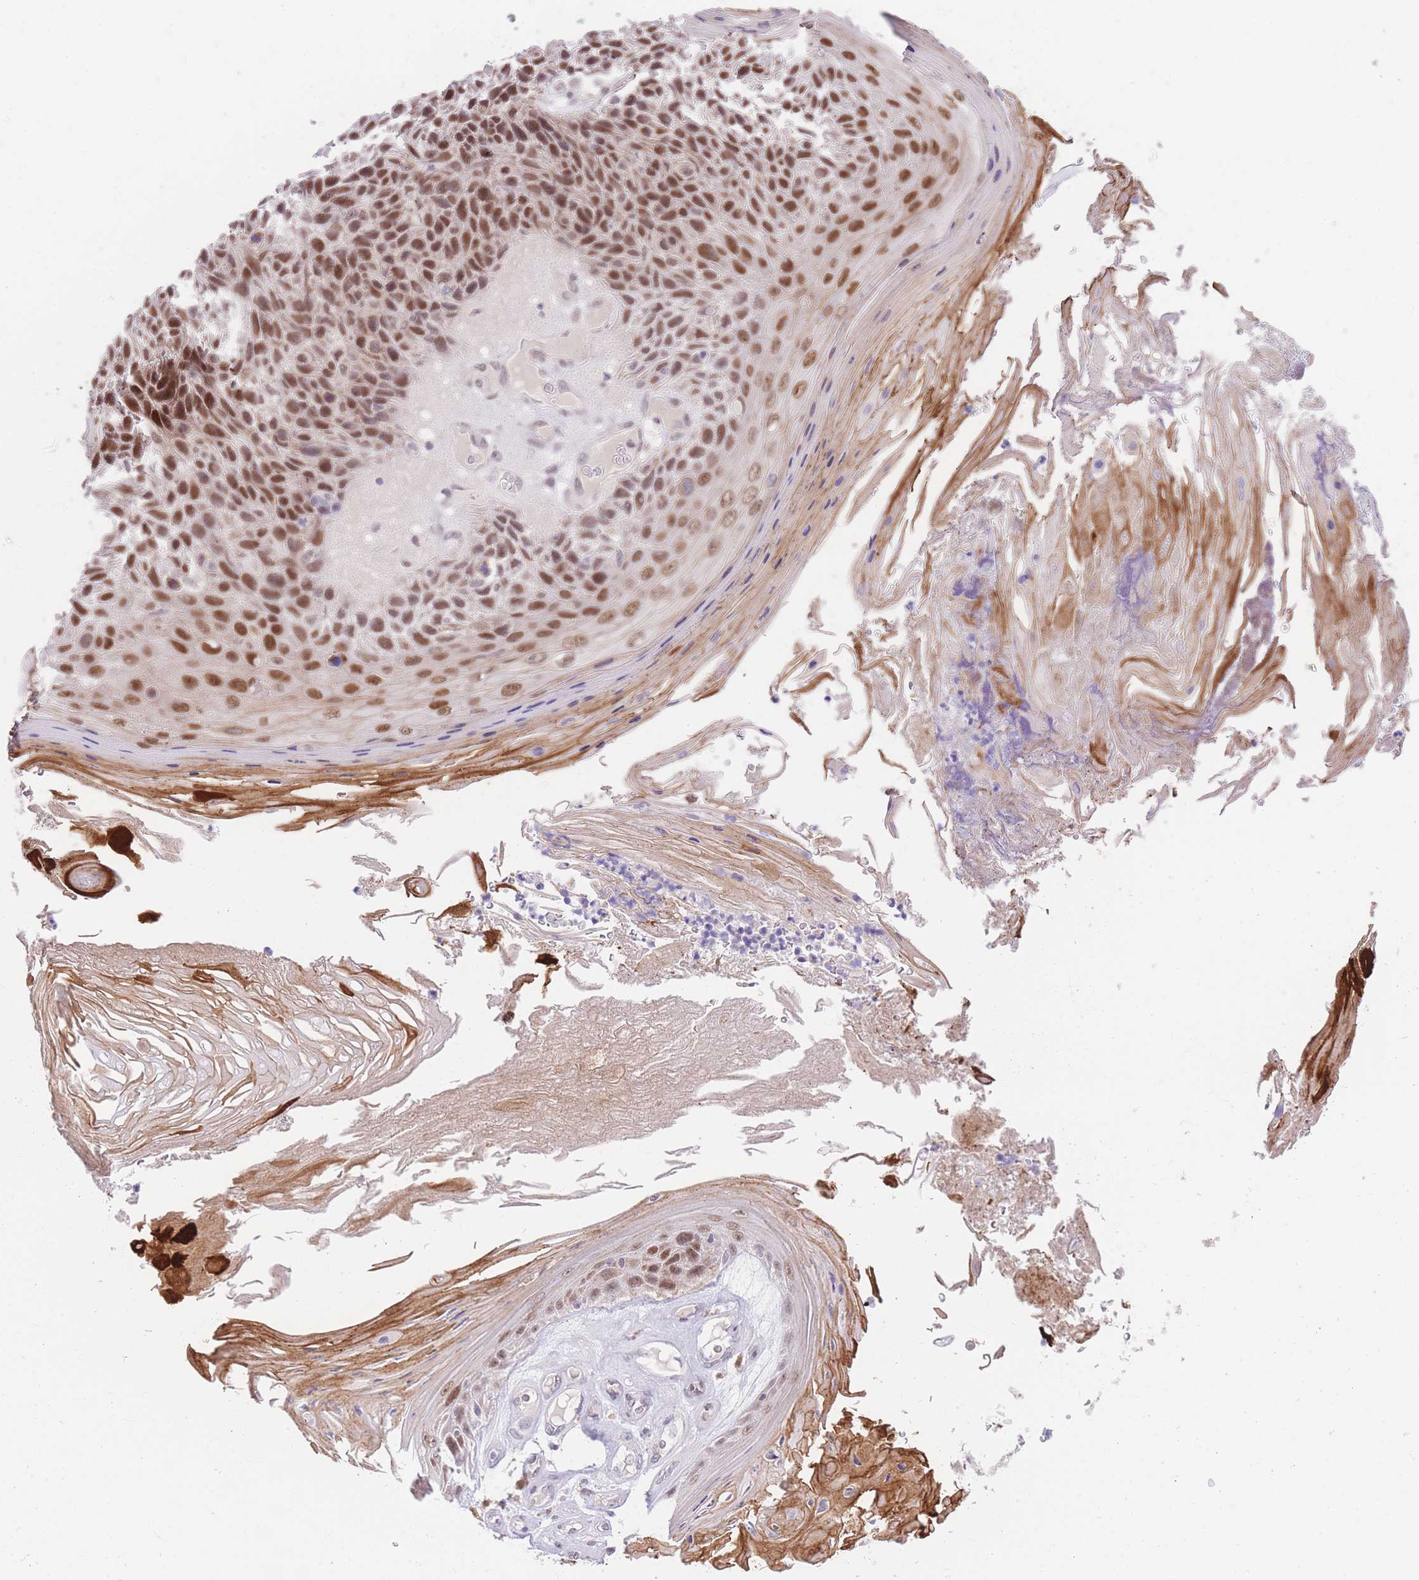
{"staining": {"intensity": "moderate", "quantity": ">75%", "location": "nuclear"}, "tissue": "skin cancer", "cell_type": "Tumor cells", "image_type": "cancer", "snomed": [{"axis": "morphology", "description": "Squamous cell carcinoma, NOS"}, {"axis": "topography", "description": "Skin"}], "caption": "Skin cancer stained with a brown dye reveals moderate nuclear positive positivity in about >75% of tumor cells.", "gene": "UBXN7", "patient": {"sex": "female", "age": 88}}